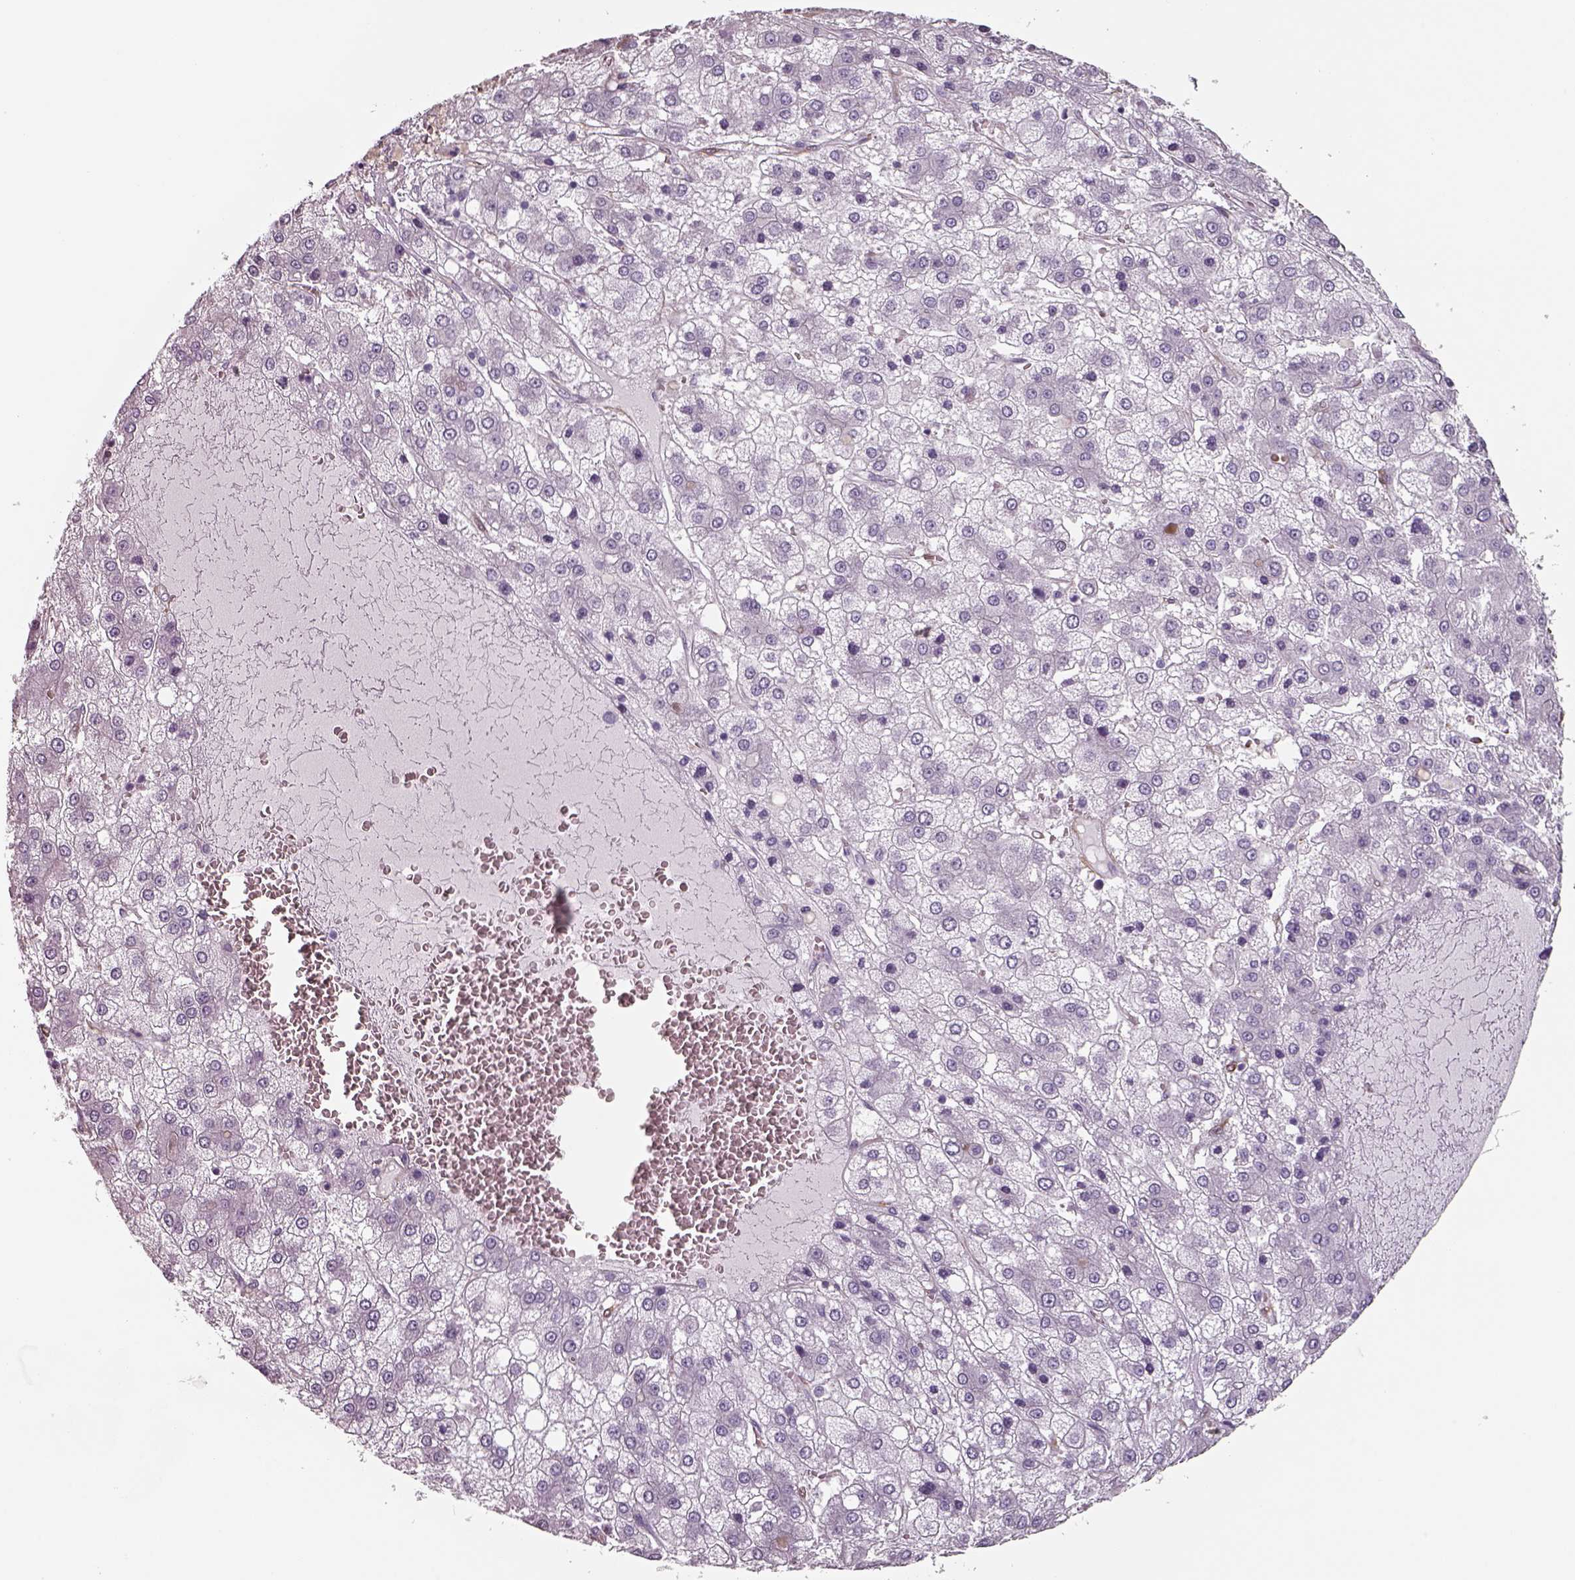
{"staining": {"intensity": "negative", "quantity": "none", "location": "none"}, "tissue": "liver cancer", "cell_type": "Tumor cells", "image_type": "cancer", "snomed": [{"axis": "morphology", "description": "Carcinoma, Hepatocellular, NOS"}, {"axis": "topography", "description": "Liver"}], "caption": "Liver hepatocellular carcinoma stained for a protein using IHC reveals no expression tumor cells.", "gene": "ISYNA1", "patient": {"sex": "male", "age": 73}}